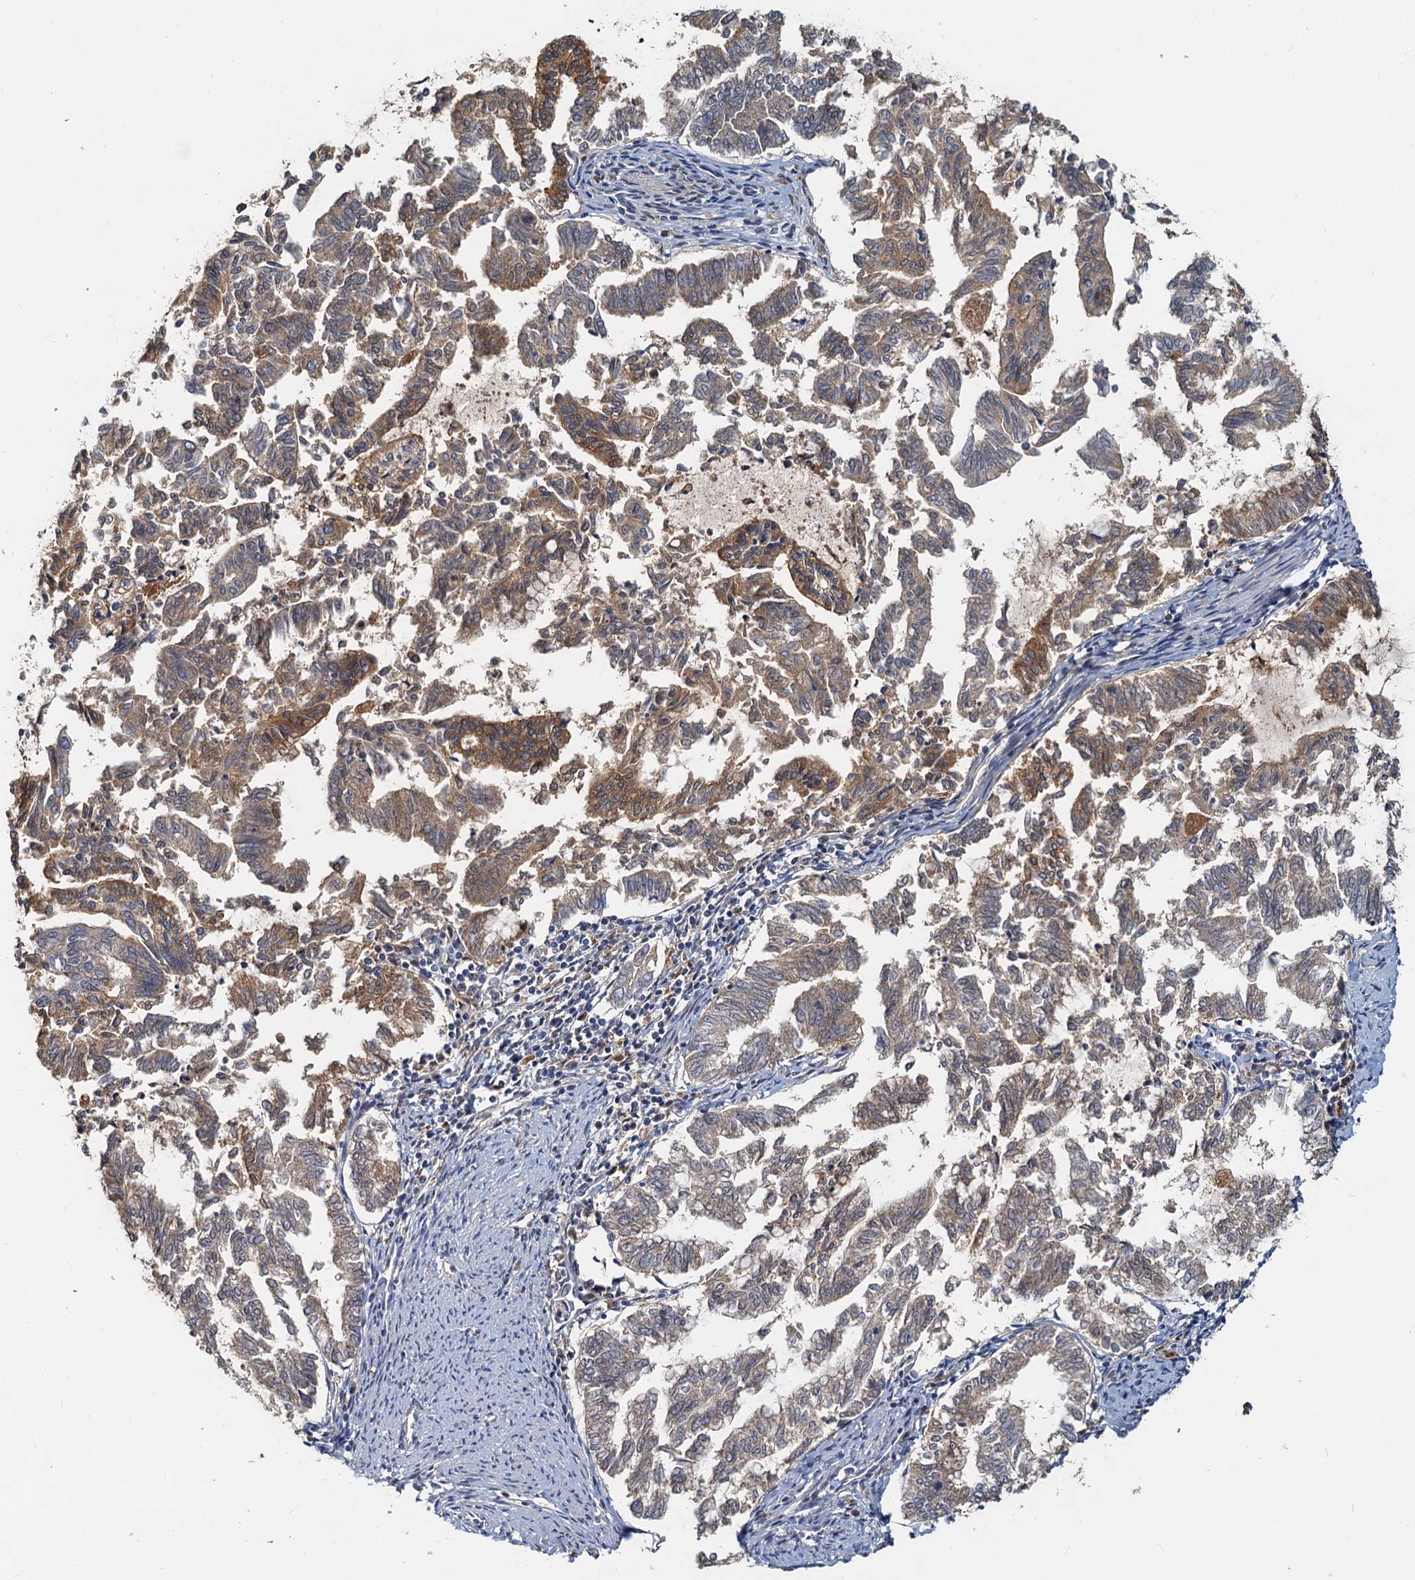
{"staining": {"intensity": "moderate", "quantity": ">75%", "location": "cytoplasmic/membranous"}, "tissue": "endometrial cancer", "cell_type": "Tumor cells", "image_type": "cancer", "snomed": [{"axis": "morphology", "description": "Adenocarcinoma, NOS"}, {"axis": "topography", "description": "Endometrium"}], "caption": "Brown immunohistochemical staining in human adenocarcinoma (endometrial) shows moderate cytoplasmic/membranous expression in approximately >75% of tumor cells. The staining is performed using DAB brown chromogen to label protein expression. The nuclei are counter-stained blue using hematoxylin.", "gene": "TOLLIP", "patient": {"sex": "female", "age": 79}}